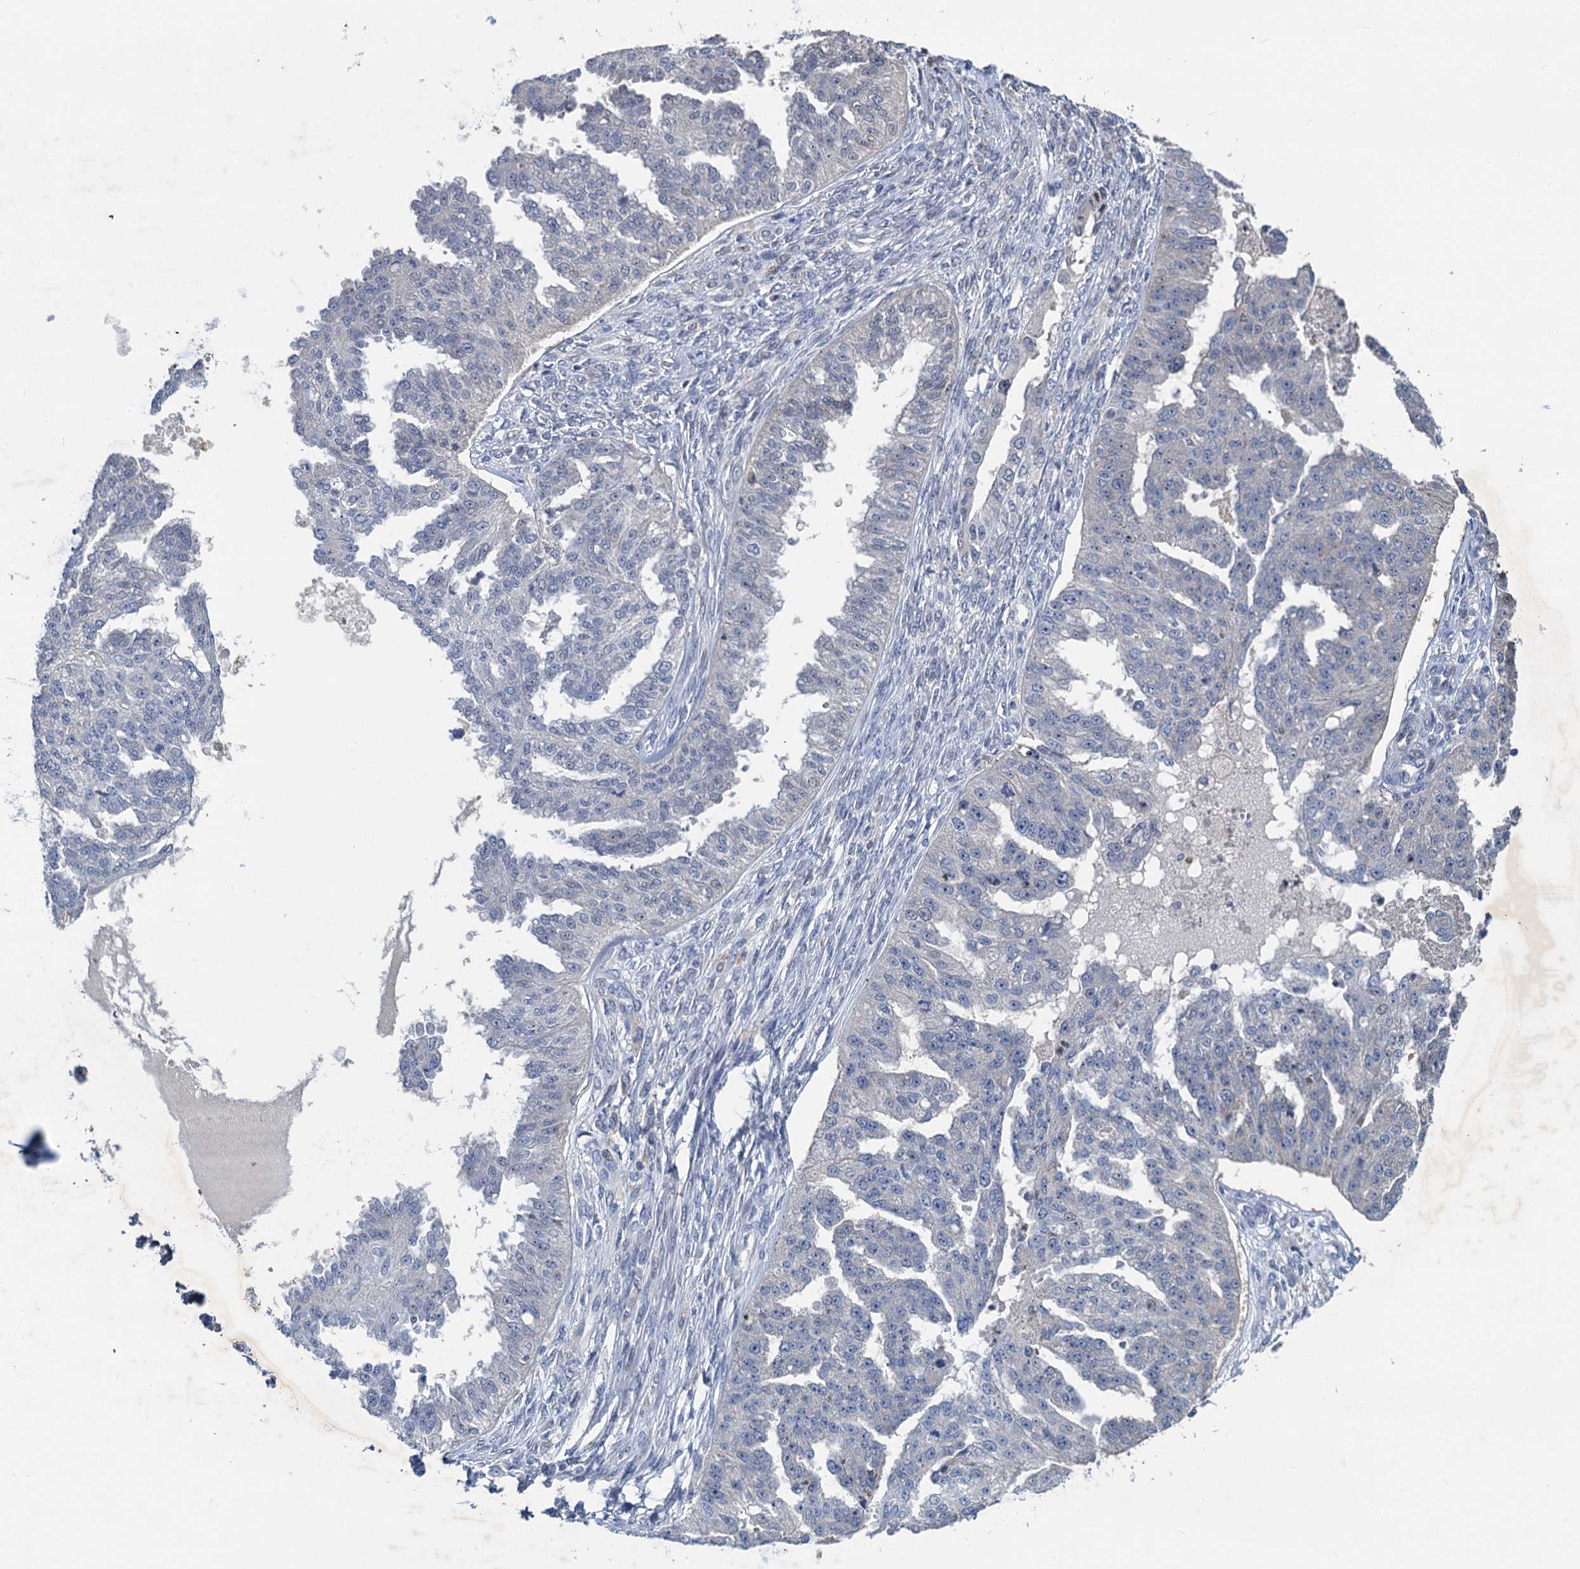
{"staining": {"intensity": "negative", "quantity": "none", "location": "none"}, "tissue": "ovarian cancer", "cell_type": "Tumor cells", "image_type": "cancer", "snomed": [{"axis": "morphology", "description": "Cystadenocarcinoma, serous, NOS"}, {"axis": "topography", "description": "Ovary"}], "caption": "Tumor cells are negative for brown protein staining in ovarian cancer (serous cystadenocarcinoma). Brightfield microscopy of immunohistochemistry (IHC) stained with DAB (3,3'-diaminobenzidine) (brown) and hematoxylin (blue), captured at high magnification.", "gene": "ESYT3", "patient": {"sex": "female", "age": 58}}